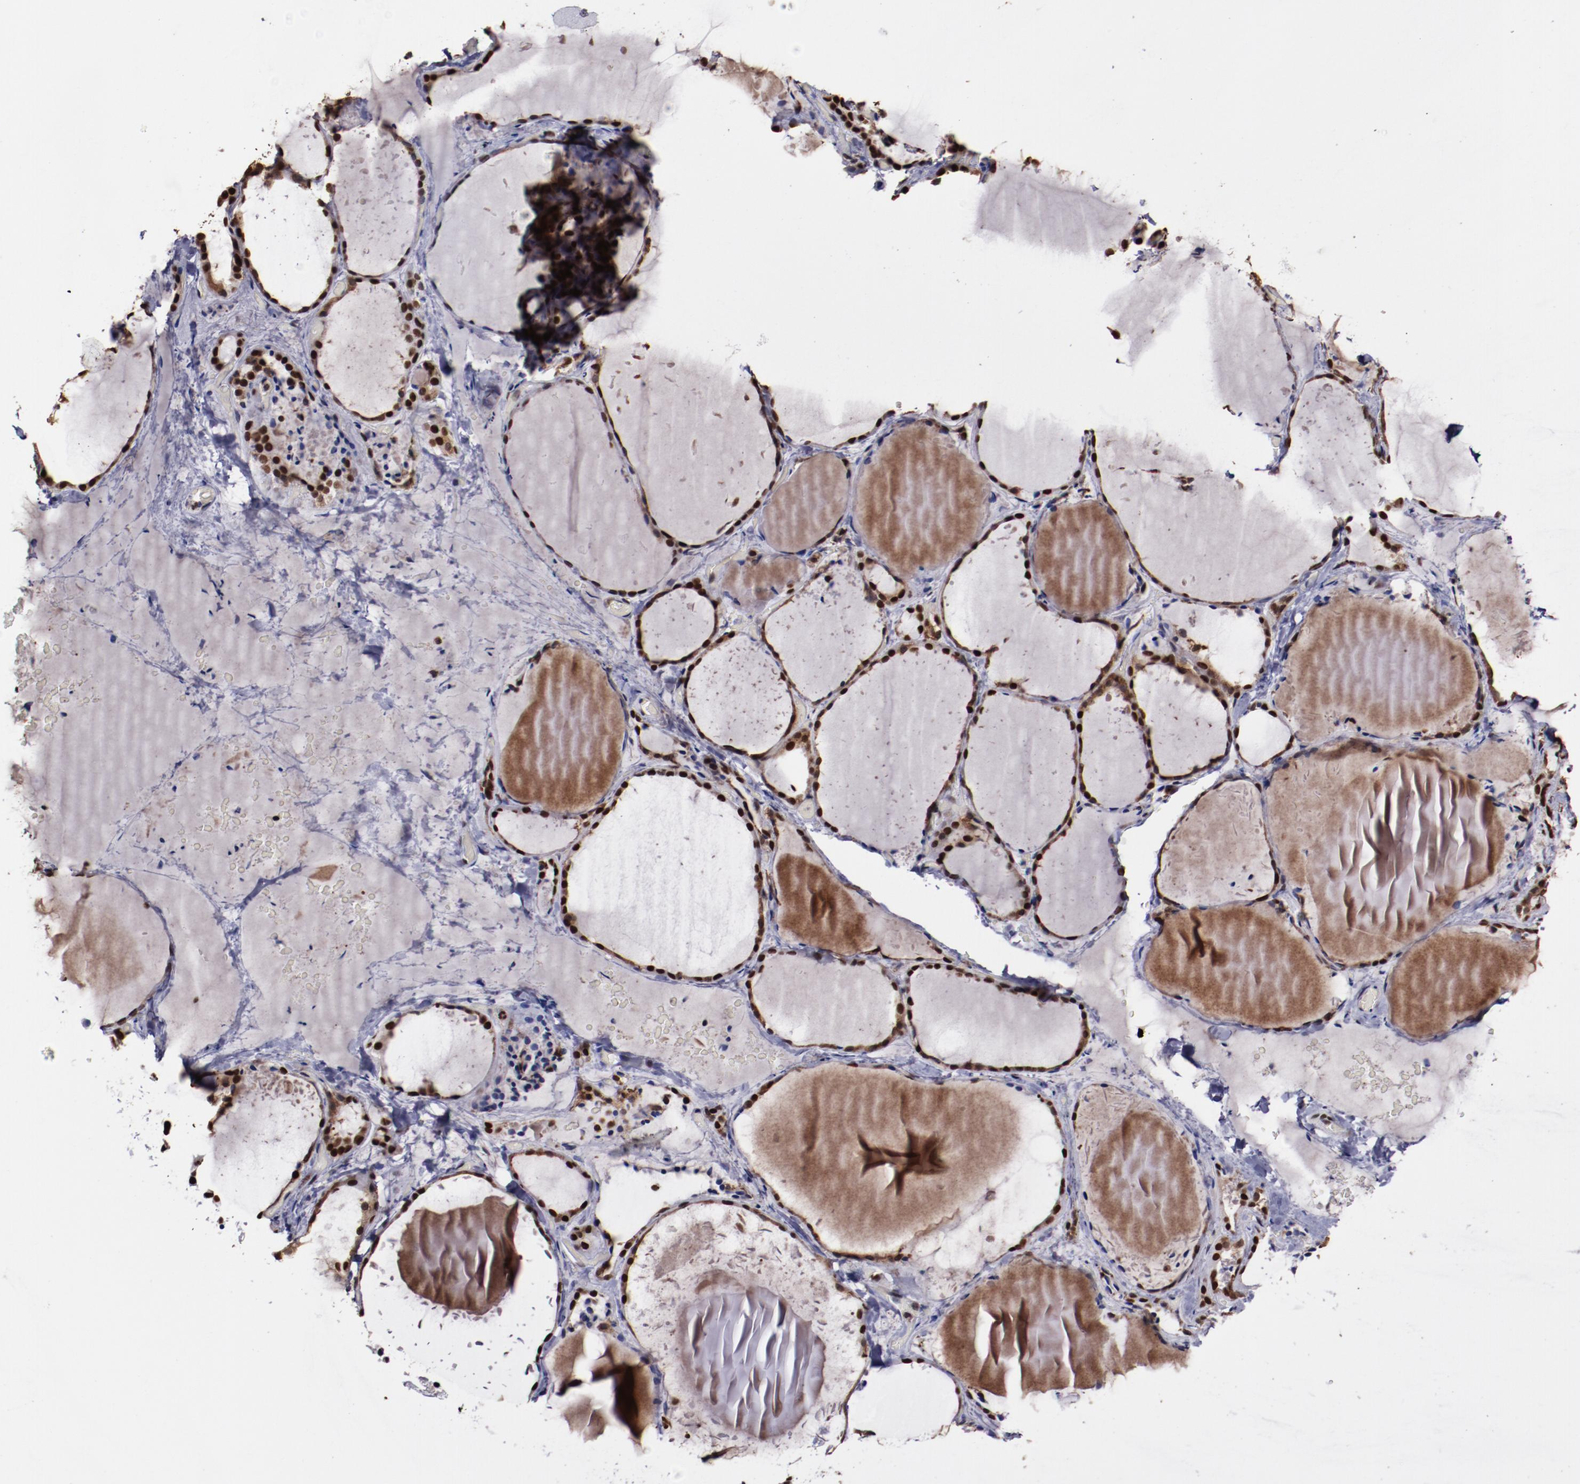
{"staining": {"intensity": "strong", "quantity": ">75%", "location": "nuclear"}, "tissue": "thyroid gland", "cell_type": "Glandular cells", "image_type": "normal", "snomed": [{"axis": "morphology", "description": "Normal tissue, NOS"}, {"axis": "topography", "description": "Thyroid gland"}], "caption": "A brown stain highlights strong nuclear staining of a protein in glandular cells of unremarkable thyroid gland. The protein is shown in brown color, while the nuclei are stained blue.", "gene": "APEX1", "patient": {"sex": "female", "age": 22}}